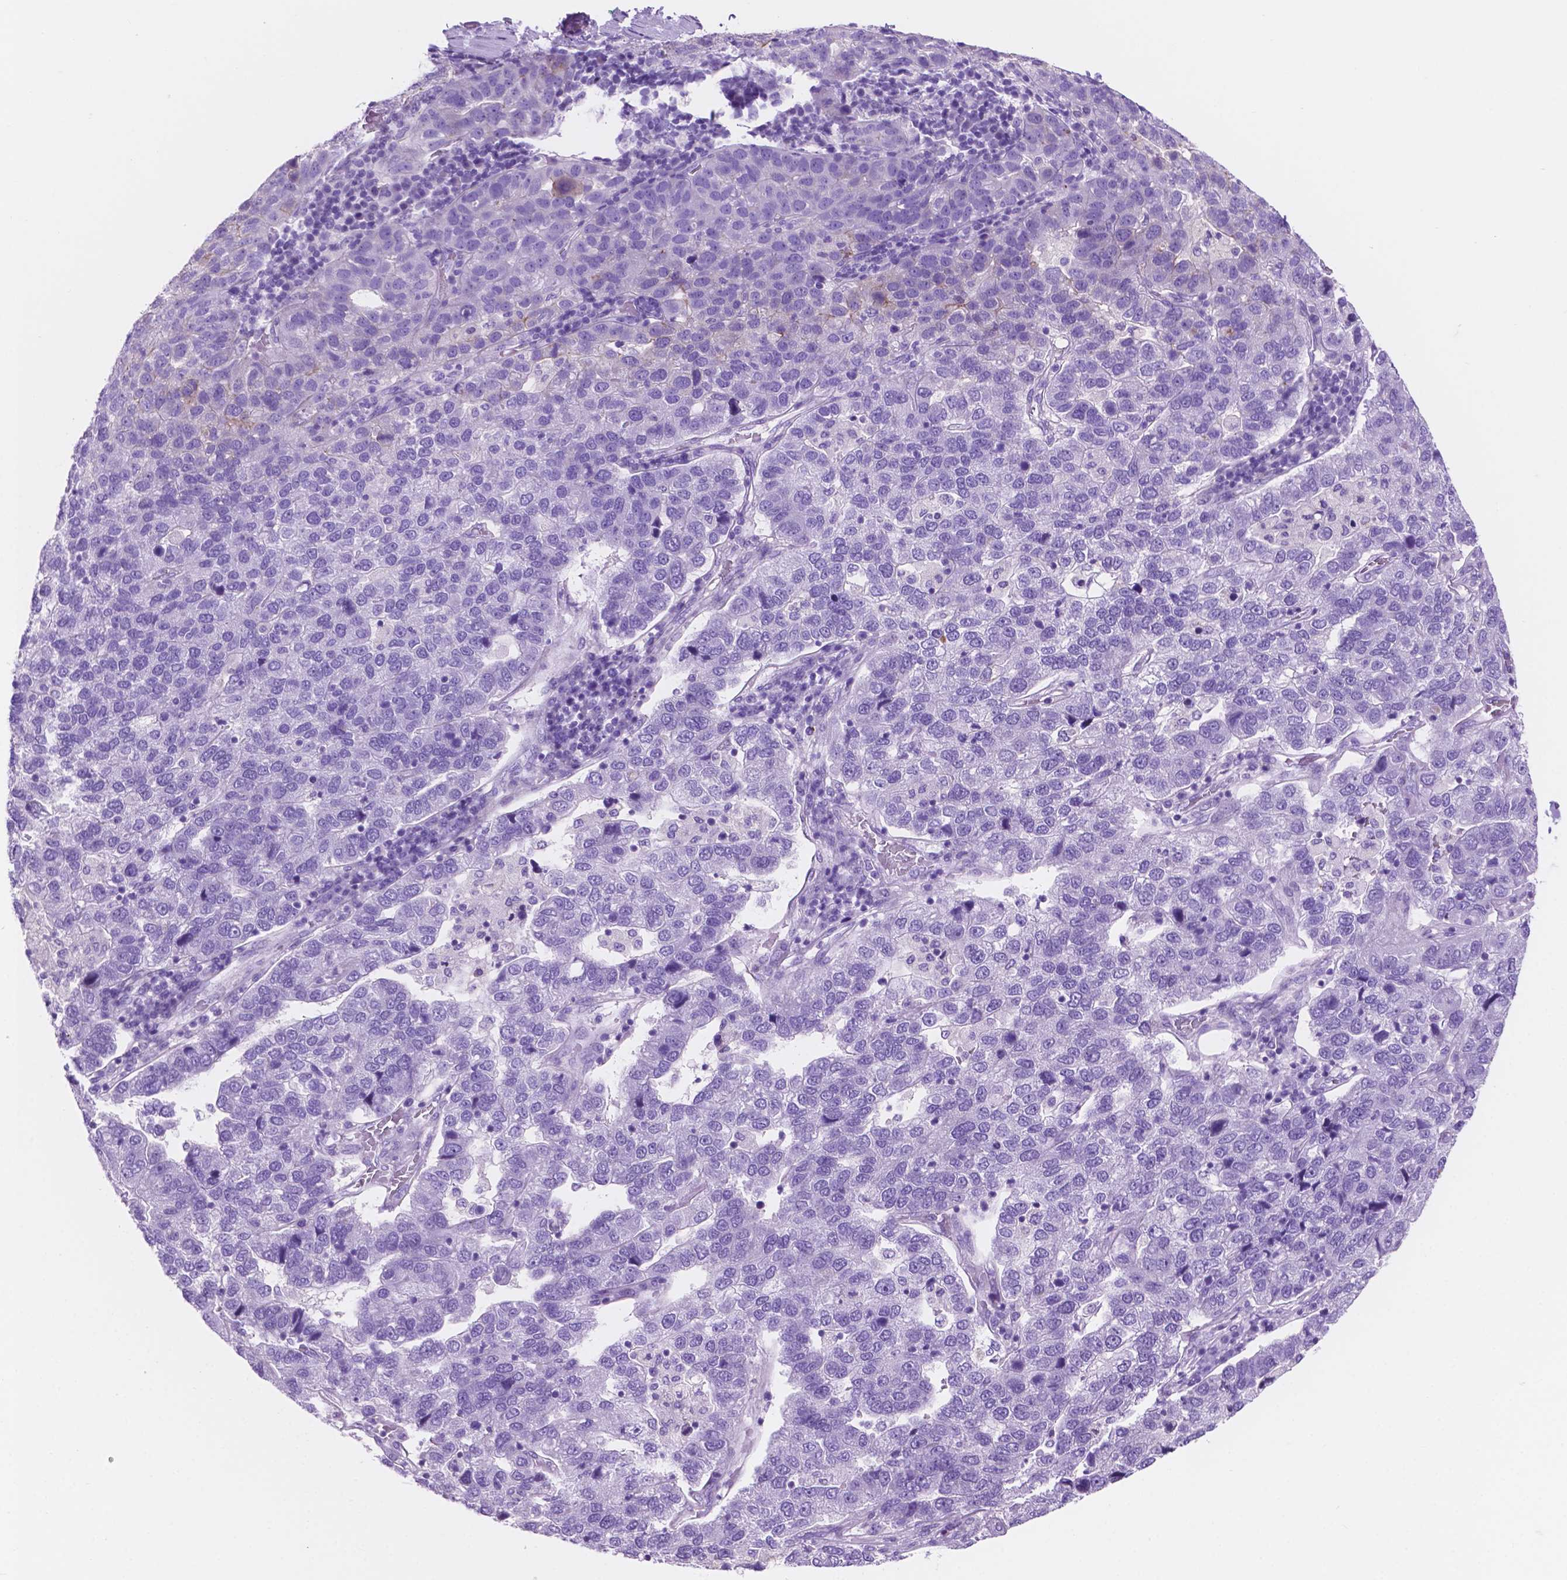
{"staining": {"intensity": "negative", "quantity": "none", "location": "none"}, "tissue": "pancreatic cancer", "cell_type": "Tumor cells", "image_type": "cancer", "snomed": [{"axis": "morphology", "description": "Adenocarcinoma, NOS"}, {"axis": "topography", "description": "Pancreas"}], "caption": "High power microscopy micrograph of an immunohistochemistry micrograph of pancreatic cancer (adenocarcinoma), revealing no significant staining in tumor cells. Brightfield microscopy of immunohistochemistry (IHC) stained with DAB (3,3'-diaminobenzidine) (brown) and hematoxylin (blue), captured at high magnification.", "gene": "IGFN1", "patient": {"sex": "female", "age": 61}}